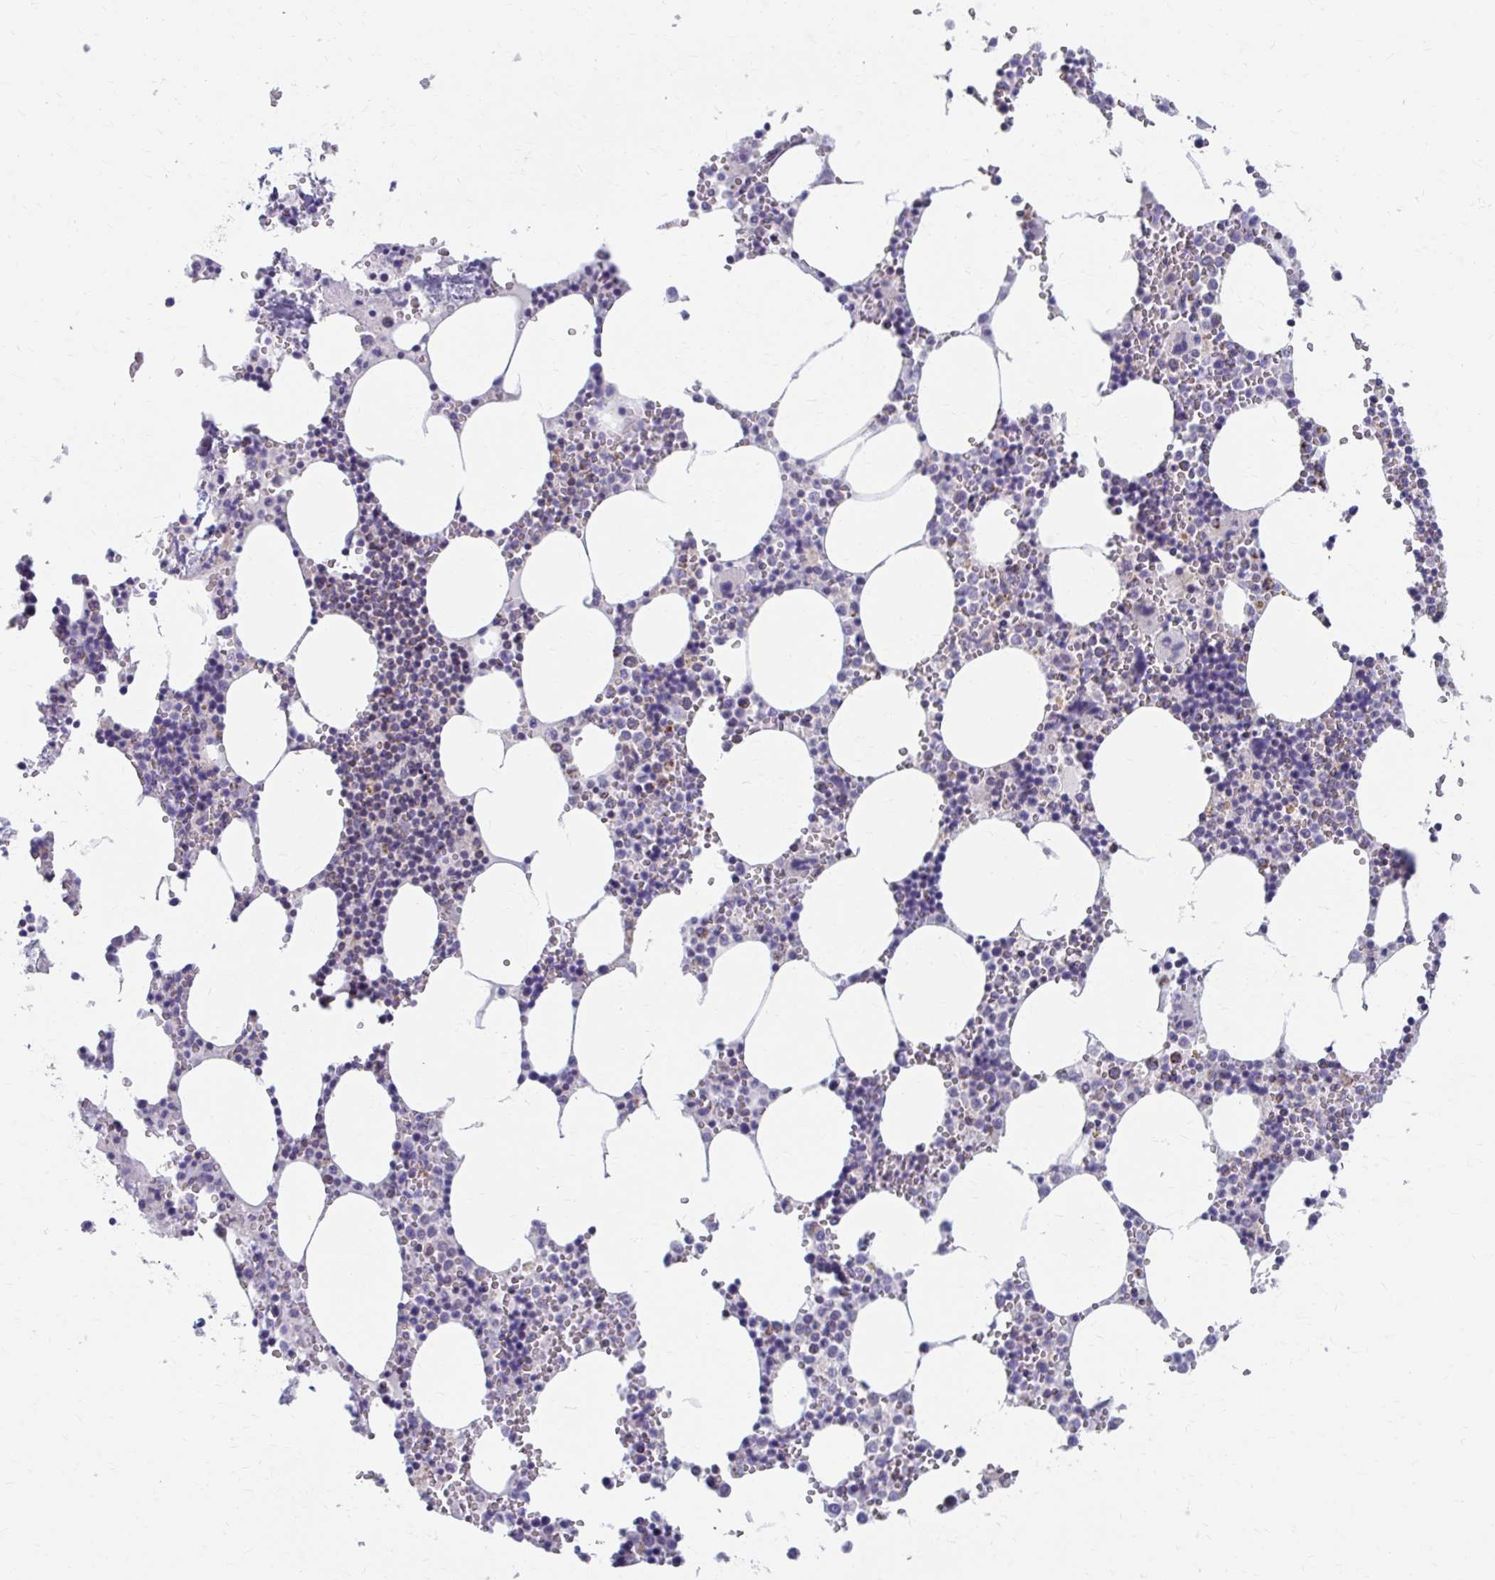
{"staining": {"intensity": "negative", "quantity": "none", "location": "none"}, "tissue": "bone marrow", "cell_type": "Hematopoietic cells", "image_type": "normal", "snomed": [{"axis": "morphology", "description": "Normal tissue, NOS"}, {"axis": "topography", "description": "Bone marrow"}], "caption": "Immunohistochemistry (IHC) photomicrograph of benign bone marrow: bone marrow stained with DAB (3,3'-diaminobenzidine) exhibits no significant protein expression in hematopoietic cells. (Immunohistochemistry (IHC), brightfield microscopy, high magnification).", "gene": "RCC1L", "patient": {"sex": "male", "age": 54}}